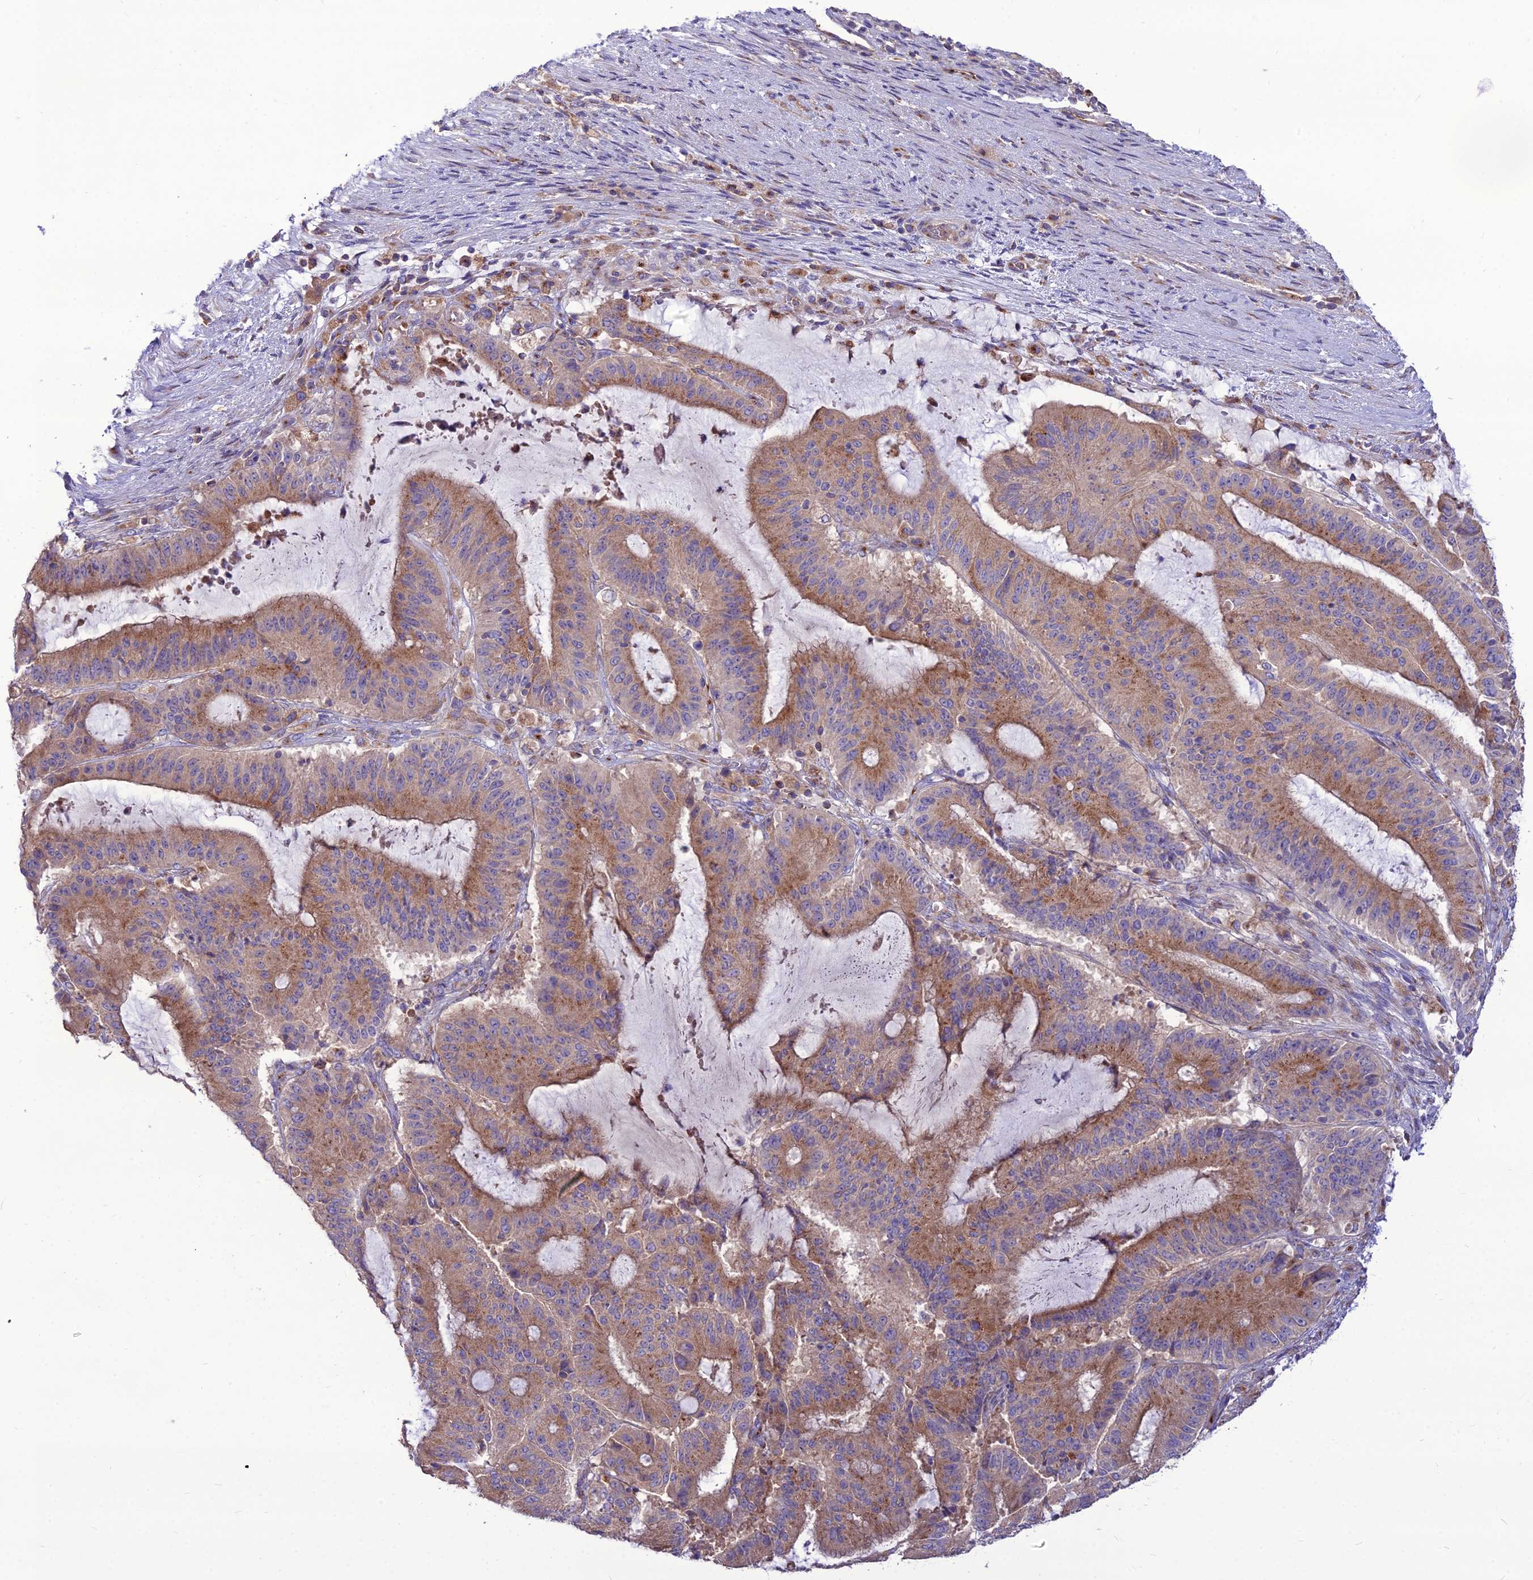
{"staining": {"intensity": "moderate", "quantity": "25%-75%", "location": "cytoplasmic/membranous"}, "tissue": "liver cancer", "cell_type": "Tumor cells", "image_type": "cancer", "snomed": [{"axis": "morphology", "description": "Normal tissue, NOS"}, {"axis": "morphology", "description": "Cholangiocarcinoma"}, {"axis": "topography", "description": "Liver"}, {"axis": "topography", "description": "Peripheral nerve tissue"}], "caption": "Immunohistochemical staining of human liver cholangiocarcinoma shows moderate cytoplasmic/membranous protein expression in about 25%-75% of tumor cells. (Stains: DAB in brown, nuclei in blue, Microscopy: brightfield microscopy at high magnification).", "gene": "SPRYD7", "patient": {"sex": "female", "age": 73}}